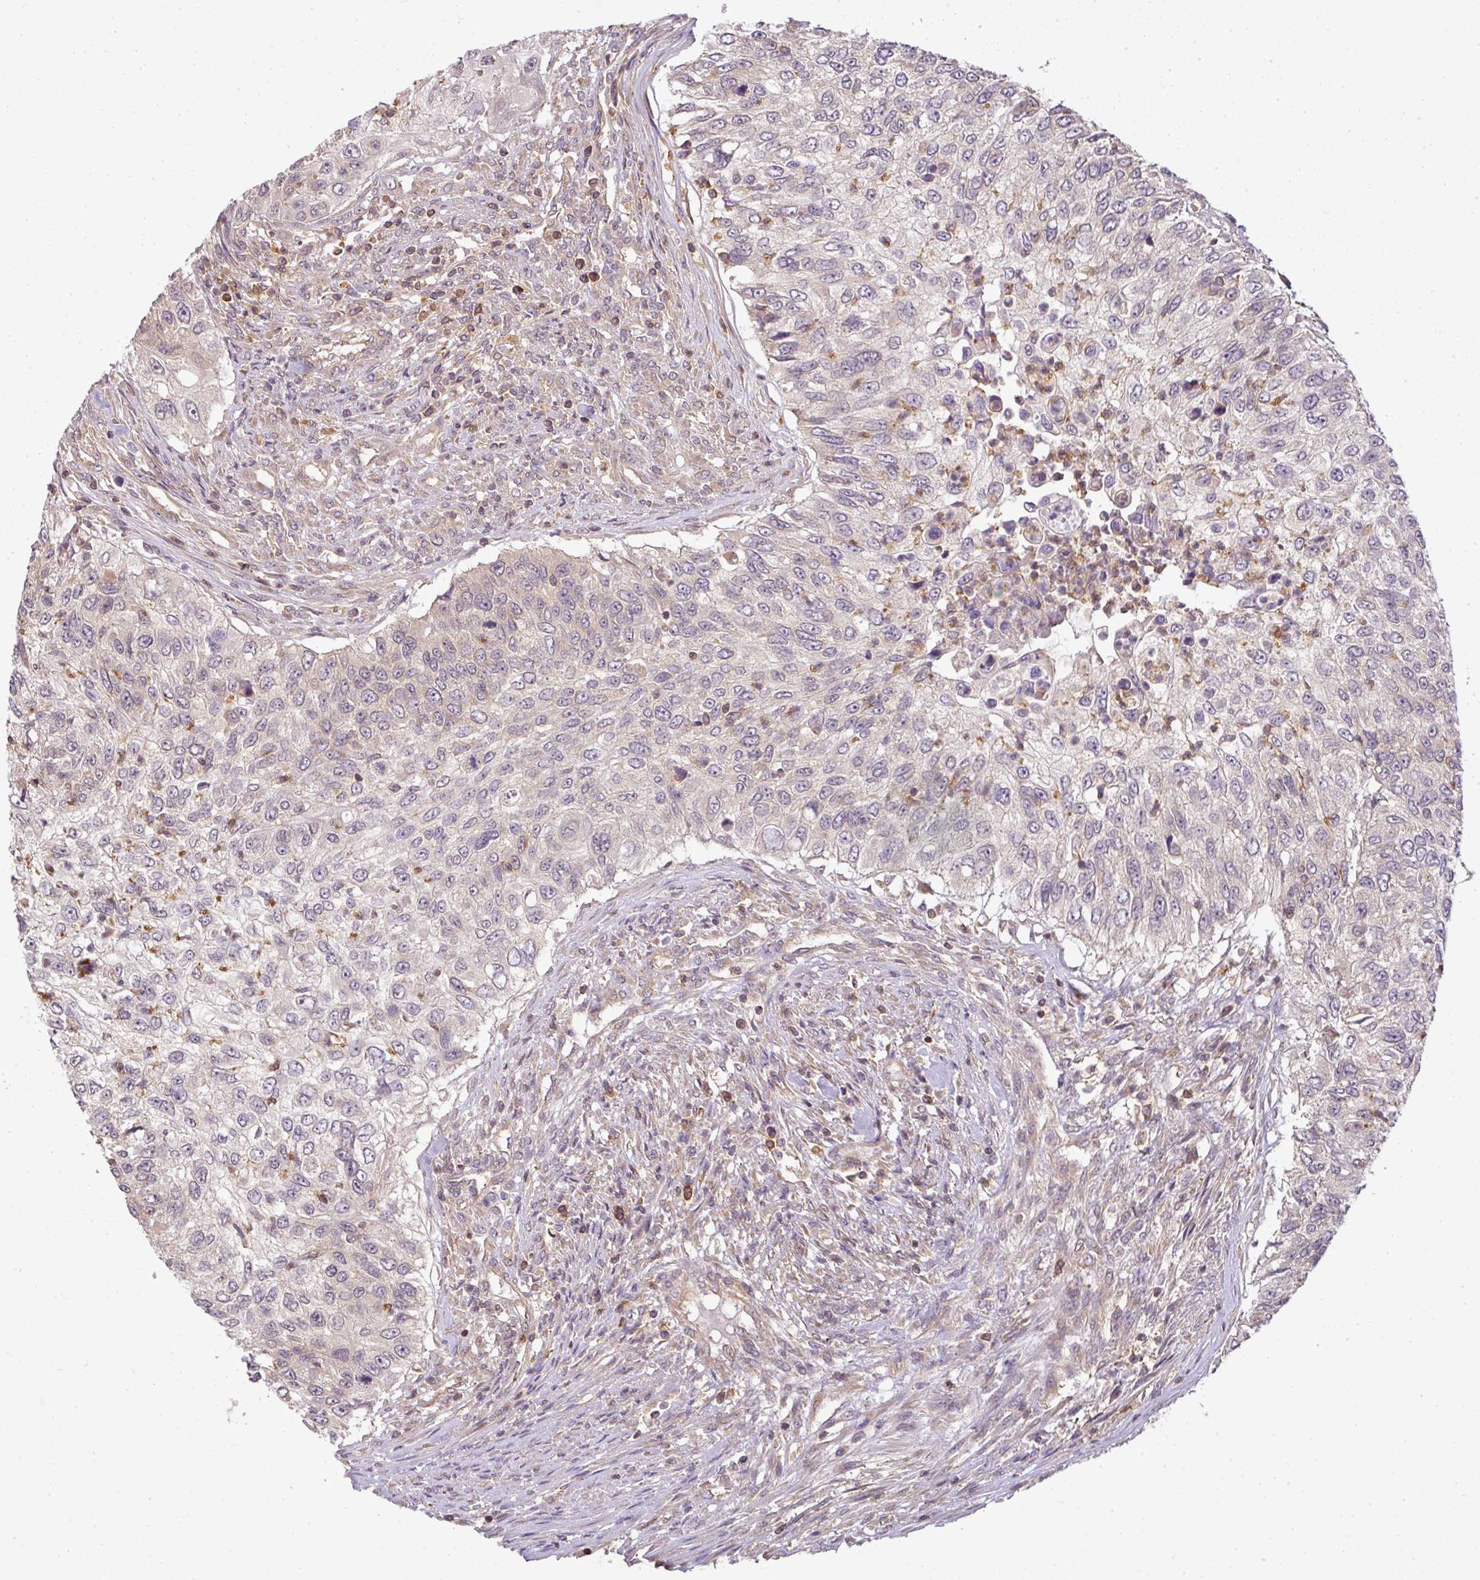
{"staining": {"intensity": "negative", "quantity": "none", "location": "none"}, "tissue": "urothelial cancer", "cell_type": "Tumor cells", "image_type": "cancer", "snomed": [{"axis": "morphology", "description": "Urothelial carcinoma, High grade"}, {"axis": "topography", "description": "Urinary bladder"}], "caption": "High power microscopy micrograph of an immunohistochemistry (IHC) image of urothelial cancer, revealing no significant expression in tumor cells.", "gene": "TCL1B", "patient": {"sex": "female", "age": 60}}